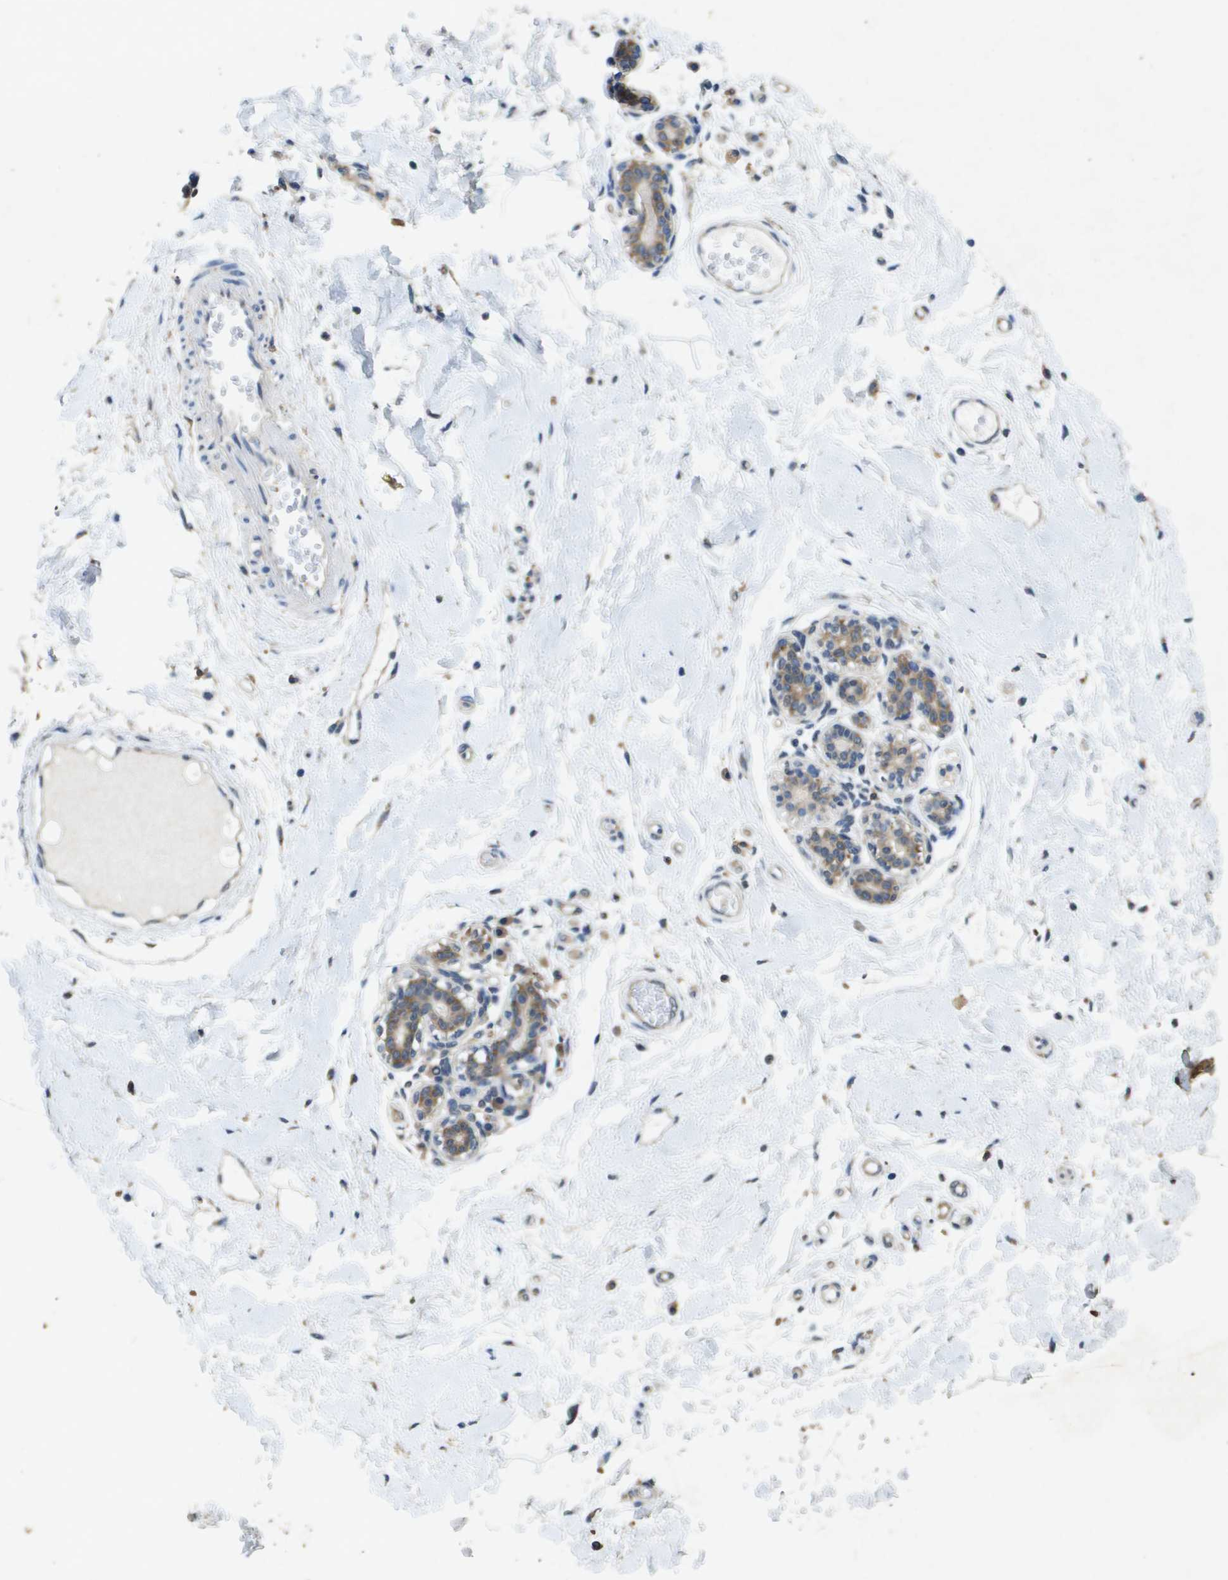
{"staining": {"intensity": "negative", "quantity": "none", "location": "none"}, "tissue": "breast", "cell_type": "Adipocytes", "image_type": "normal", "snomed": [{"axis": "morphology", "description": "Normal tissue, NOS"}, {"axis": "morphology", "description": "Lobular carcinoma"}, {"axis": "topography", "description": "Breast"}], "caption": "High power microscopy photomicrograph of an IHC histopathology image of benign breast, revealing no significant positivity in adipocytes. (IHC, brightfield microscopy, high magnification).", "gene": "PTPRT", "patient": {"sex": "female", "age": 59}}